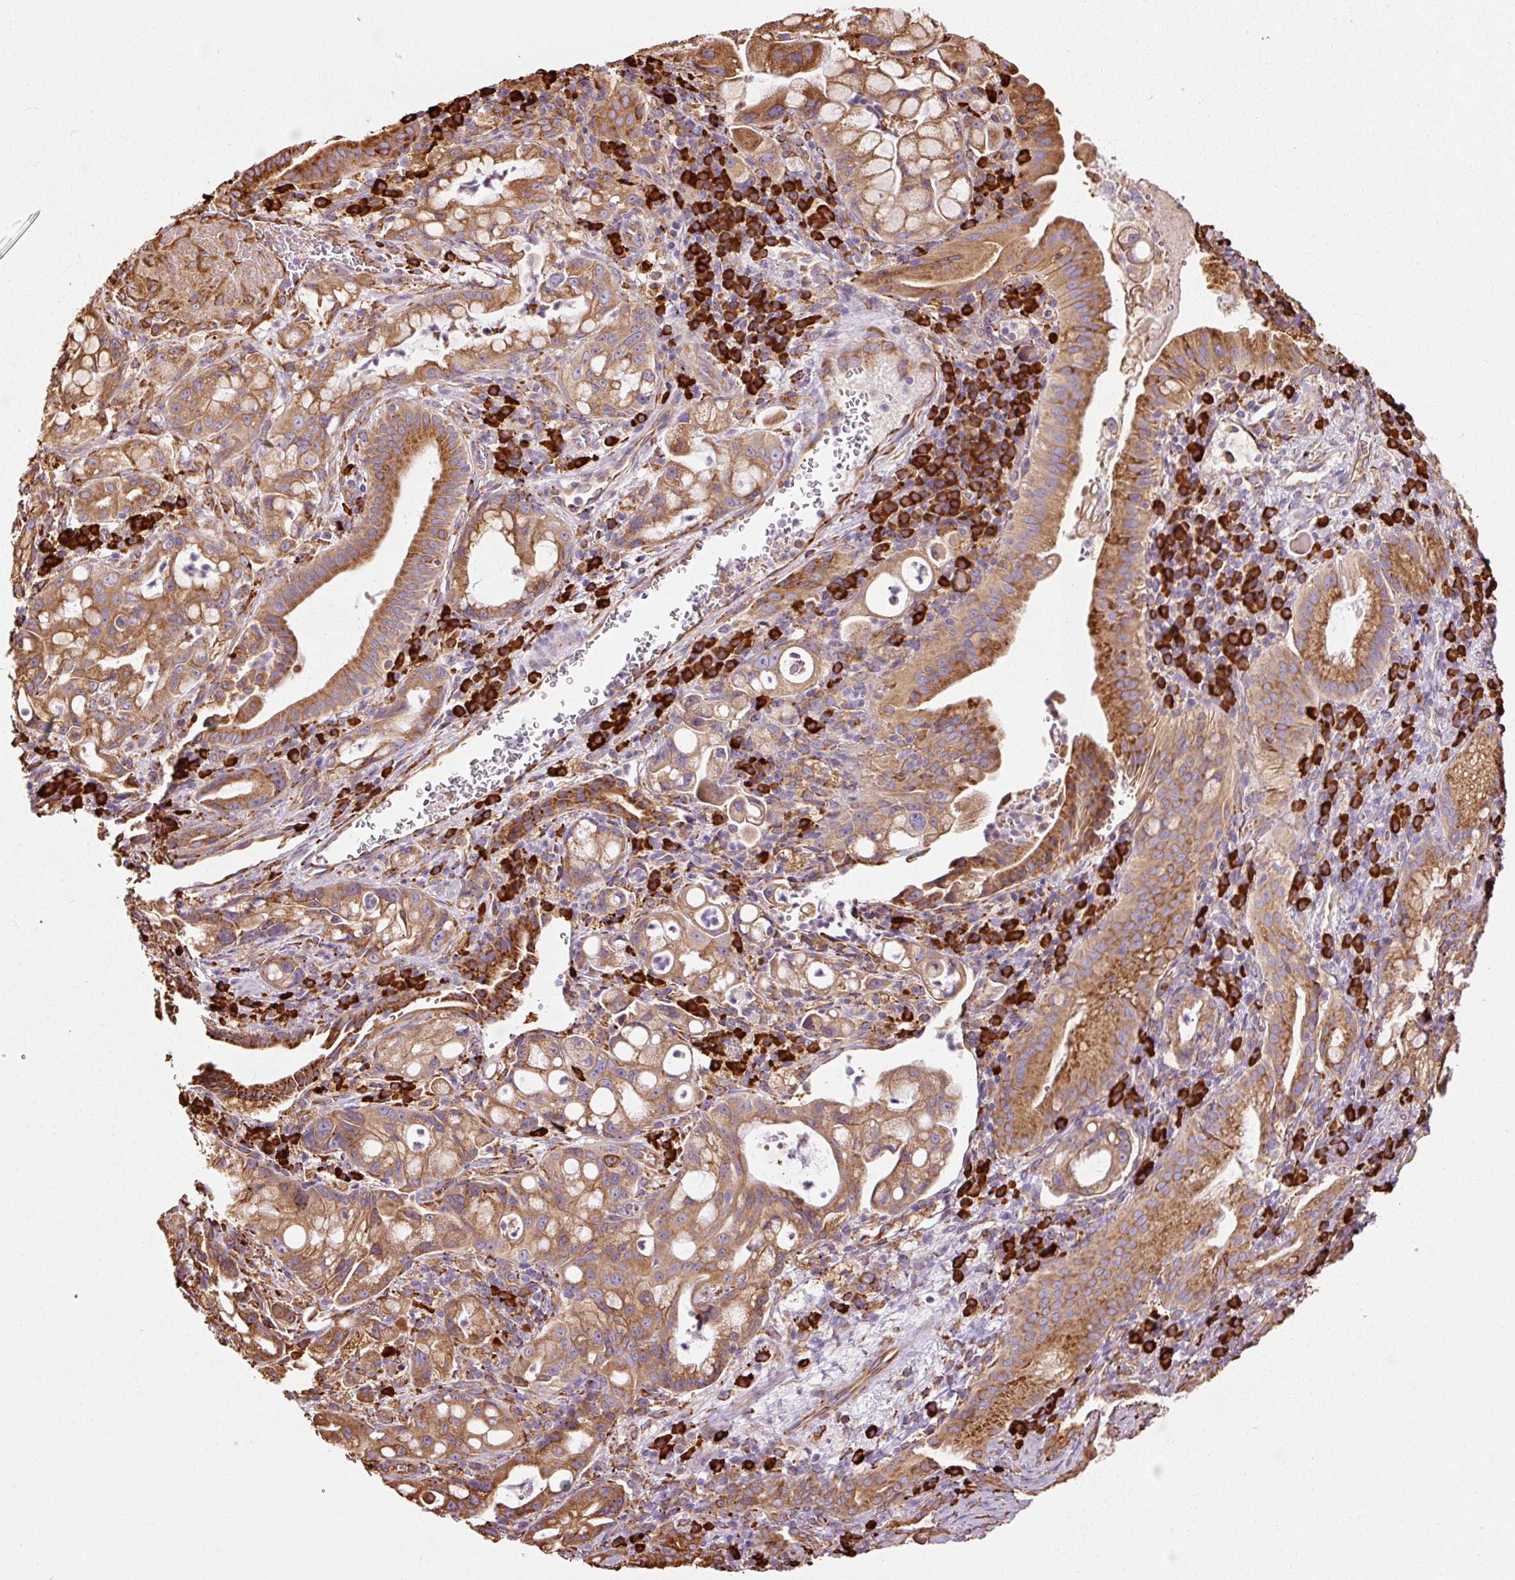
{"staining": {"intensity": "strong", "quantity": ">75%", "location": "cytoplasmic/membranous"}, "tissue": "pancreatic cancer", "cell_type": "Tumor cells", "image_type": "cancer", "snomed": [{"axis": "morphology", "description": "Adenocarcinoma, NOS"}, {"axis": "topography", "description": "Pancreas"}], "caption": "The photomicrograph exhibits staining of pancreatic adenocarcinoma, revealing strong cytoplasmic/membranous protein staining (brown color) within tumor cells. Immunohistochemistry (ihc) stains the protein in brown and the nuclei are stained blue.", "gene": "KLC1", "patient": {"sex": "male", "age": 68}}